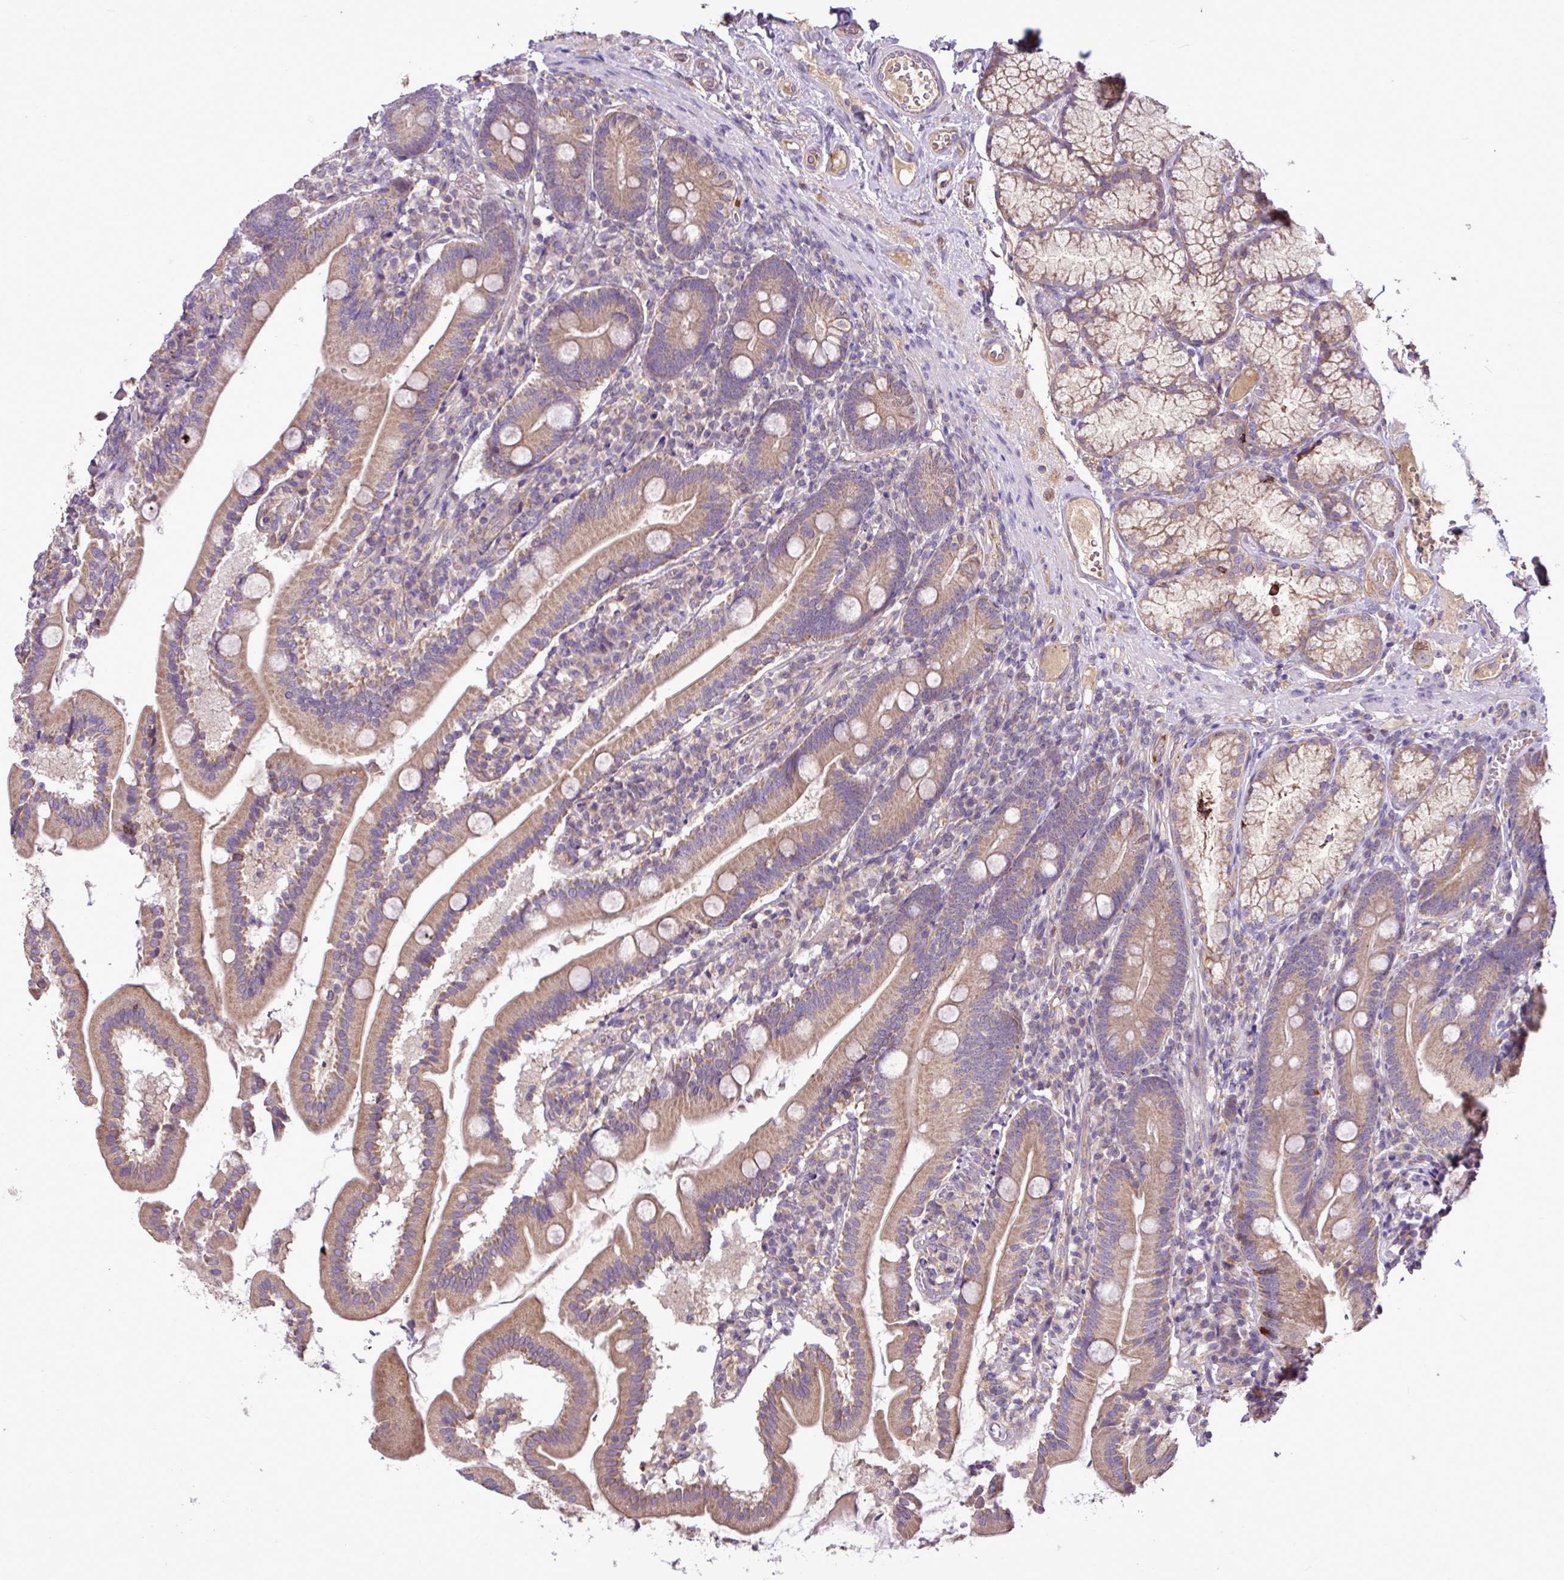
{"staining": {"intensity": "moderate", "quantity": ">75%", "location": "cytoplasmic/membranous"}, "tissue": "duodenum", "cell_type": "Glandular cells", "image_type": "normal", "snomed": [{"axis": "morphology", "description": "Normal tissue, NOS"}, {"axis": "topography", "description": "Duodenum"}], "caption": "Unremarkable duodenum reveals moderate cytoplasmic/membranous positivity in about >75% of glandular cells, visualized by immunohistochemistry.", "gene": "XIAP", "patient": {"sex": "female", "age": 67}}